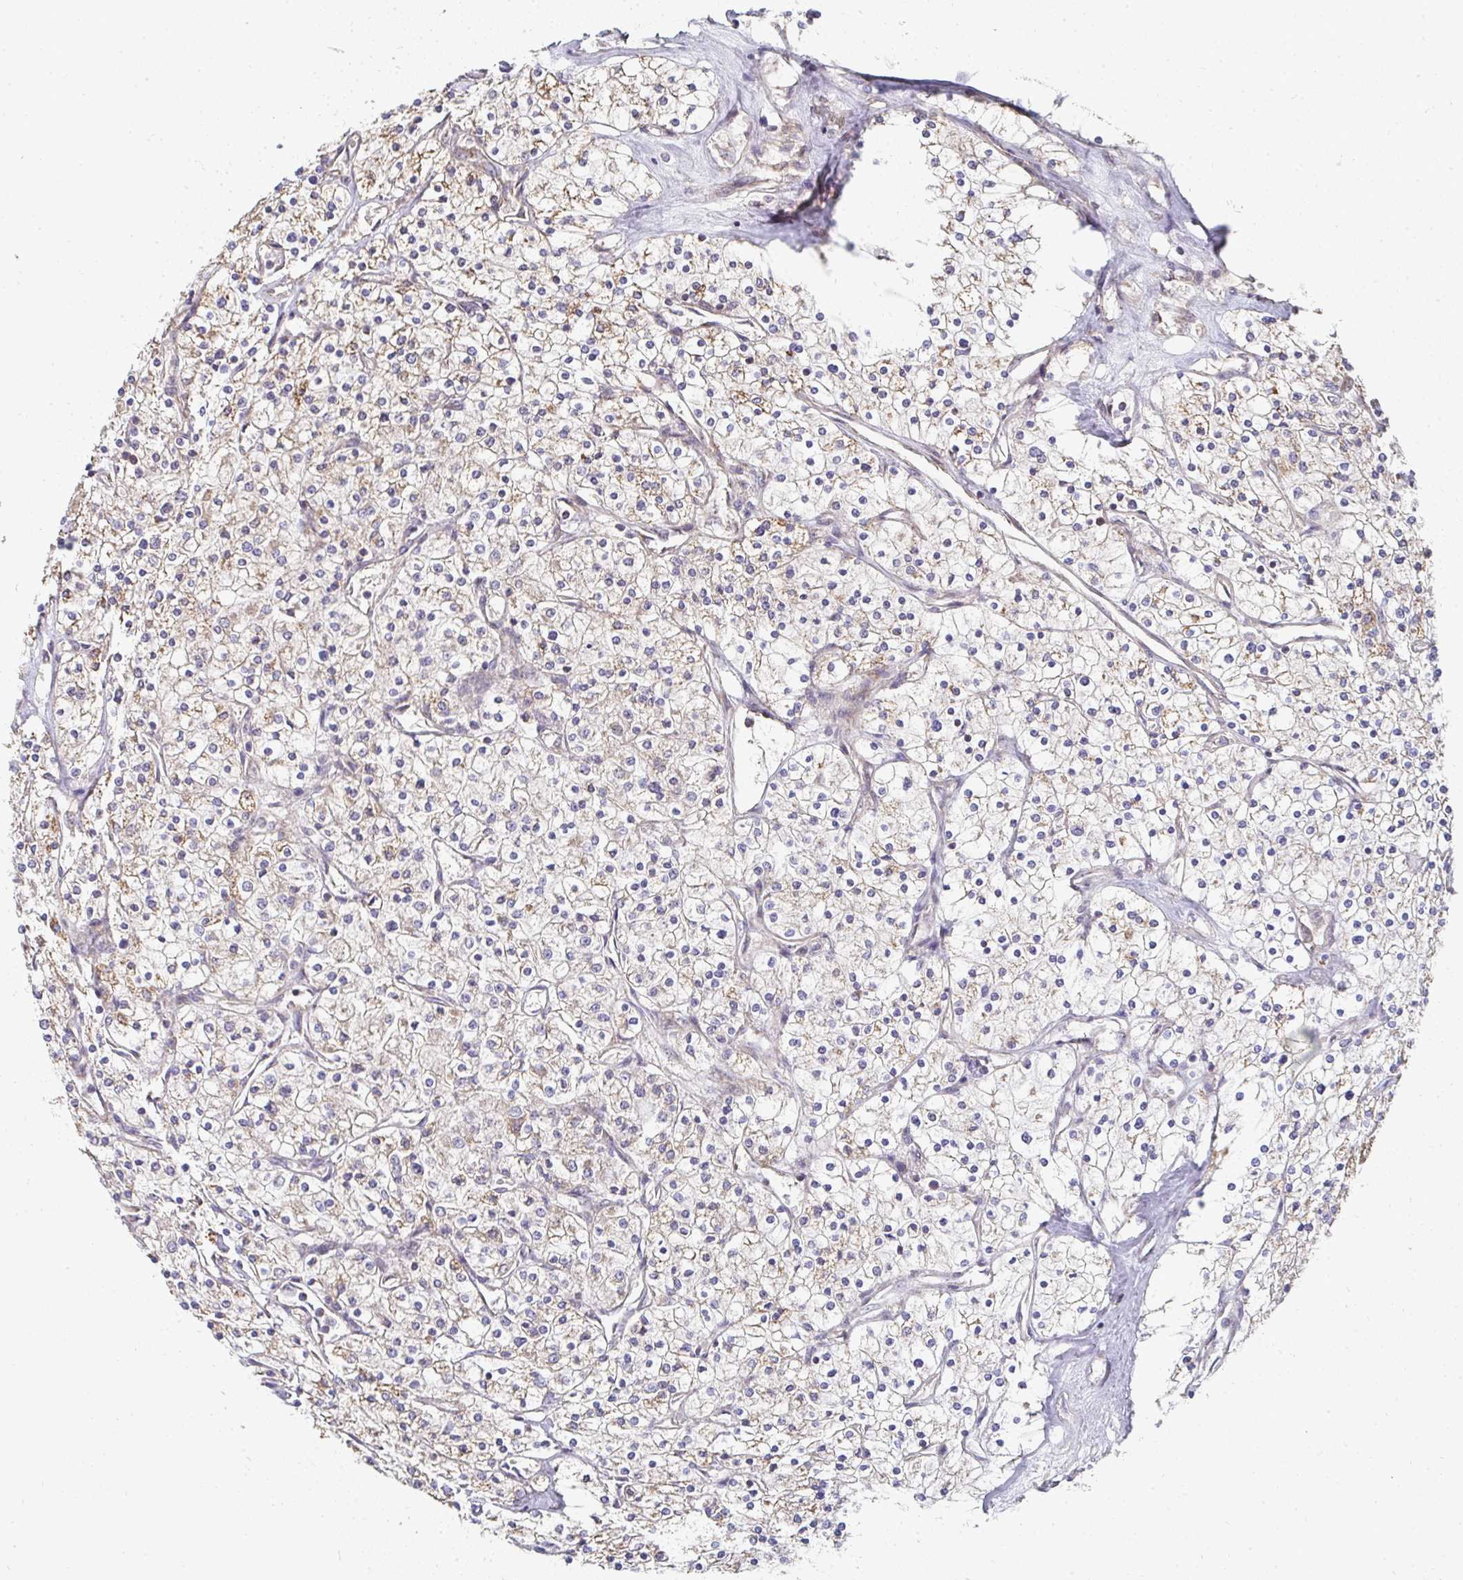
{"staining": {"intensity": "moderate", "quantity": "25%-75%", "location": "cytoplasmic/membranous"}, "tissue": "renal cancer", "cell_type": "Tumor cells", "image_type": "cancer", "snomed": [{"axis": "morphology", "description": "Adenocarcinoma, NOS"}, {"axis": "topography", "description": "Kidney"}], "caption": "This micrograph shows immunohistochemistry (IHC) staining of human renal cancer, with medium moderate cytoplasmic/membranous staining in about 25%-75% of tumor cells.", "gene": "AGTPBP1", "patient": {"sex": "male", "age": 80}}